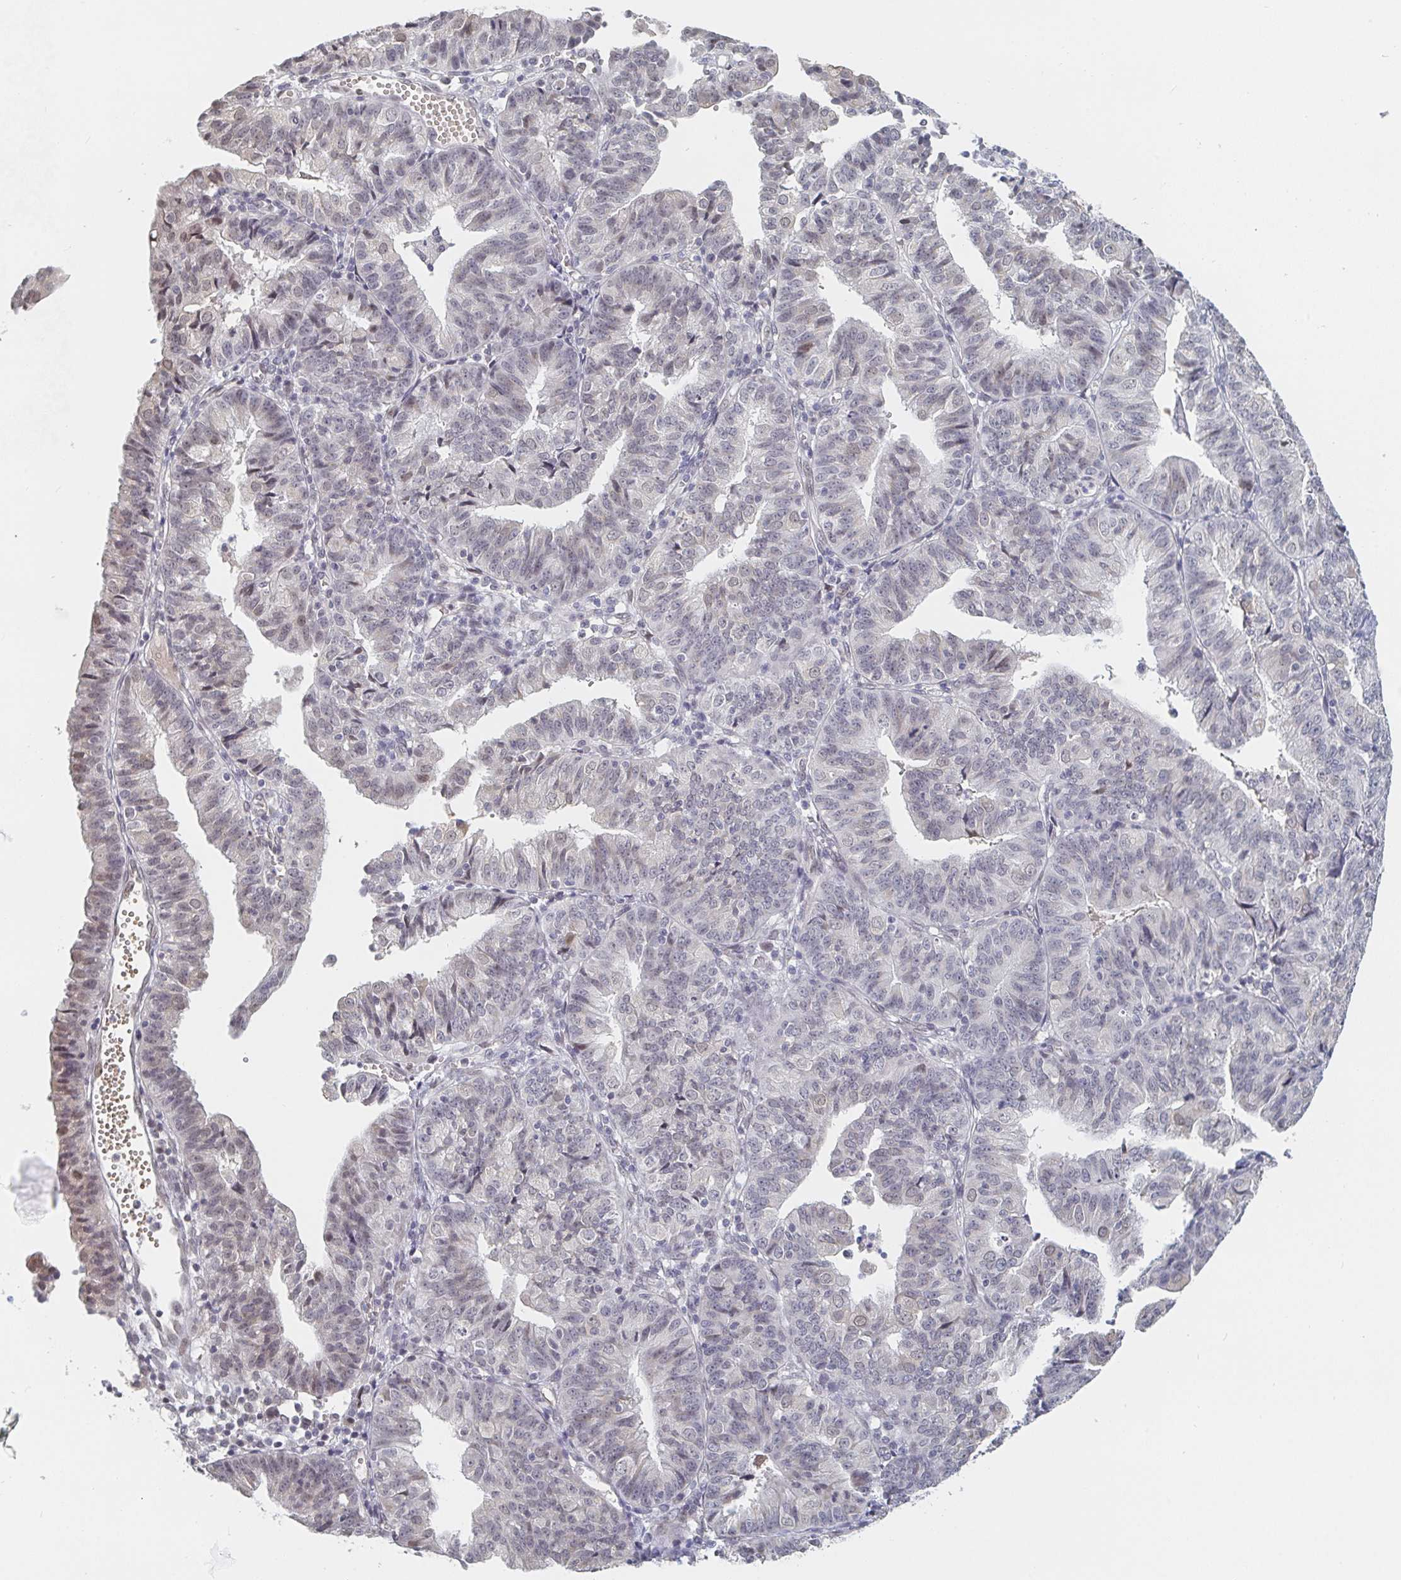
{"staining": {"intensity": "weak", "quantity": "<25%", "location": "nuclear"}, "tissue": "endometrial cancer", "cell_type": "Tumor cells", "image_type": "cancer", "snomed": [{"axis": "morphology", "description": "Adenocarcinoma, NOS"}, {"axis": "topography", "description": "Endometrium"}], "caption": "IHC histopathology image of neoplastic tissue: adenocarcinoma (endometrial) stained with DAB demonstrates no significant protein positivity in tumor cells. (IHC, brightfield microscopy, high magnification).", "gene": "CHD2", "patient": {"sex": "female", "age": 56}}